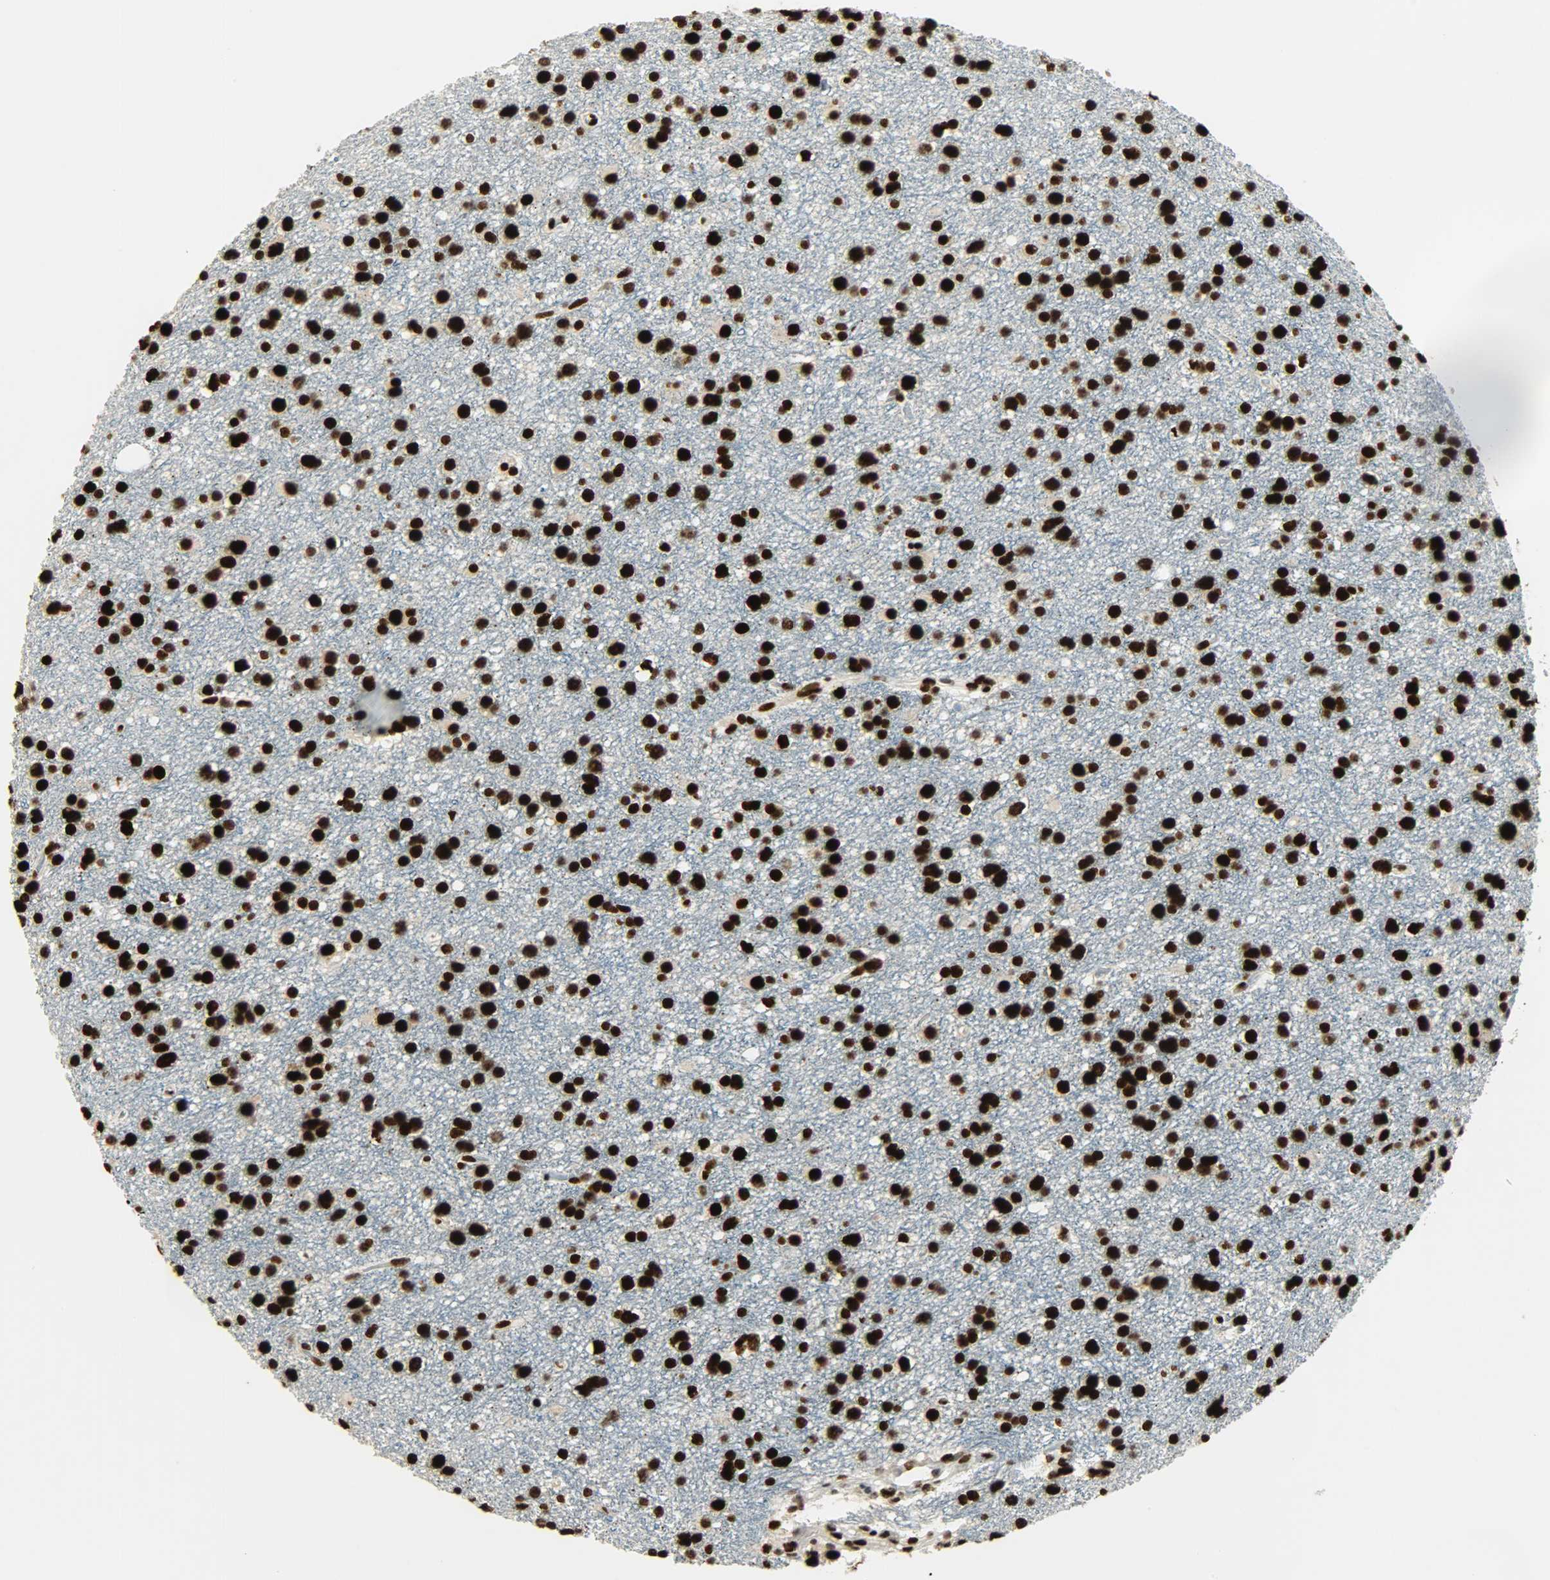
{"staining": {"intensity": "strong", "quantity": ">75%", "location": "nuclear"}, "tissue": "glioma", "cell_type": "Tumor cells", "image_type": "cancer", "snomed": [{"axis": "morphology", "description": "Glioma, malignant, Low grade"}, {"axis": "topography", "description": "Brain"}], "caption": "Malignant glioma (low-grade) stained with DAB (3,3'-diaminobenzidine) immunohistochemistry (IHC) demonstrates high levels of strong nuclear staining in approximately >75% of tumor cells.", "gene": "MYEF2", "patient": {"sex": "male", "age": 42}}